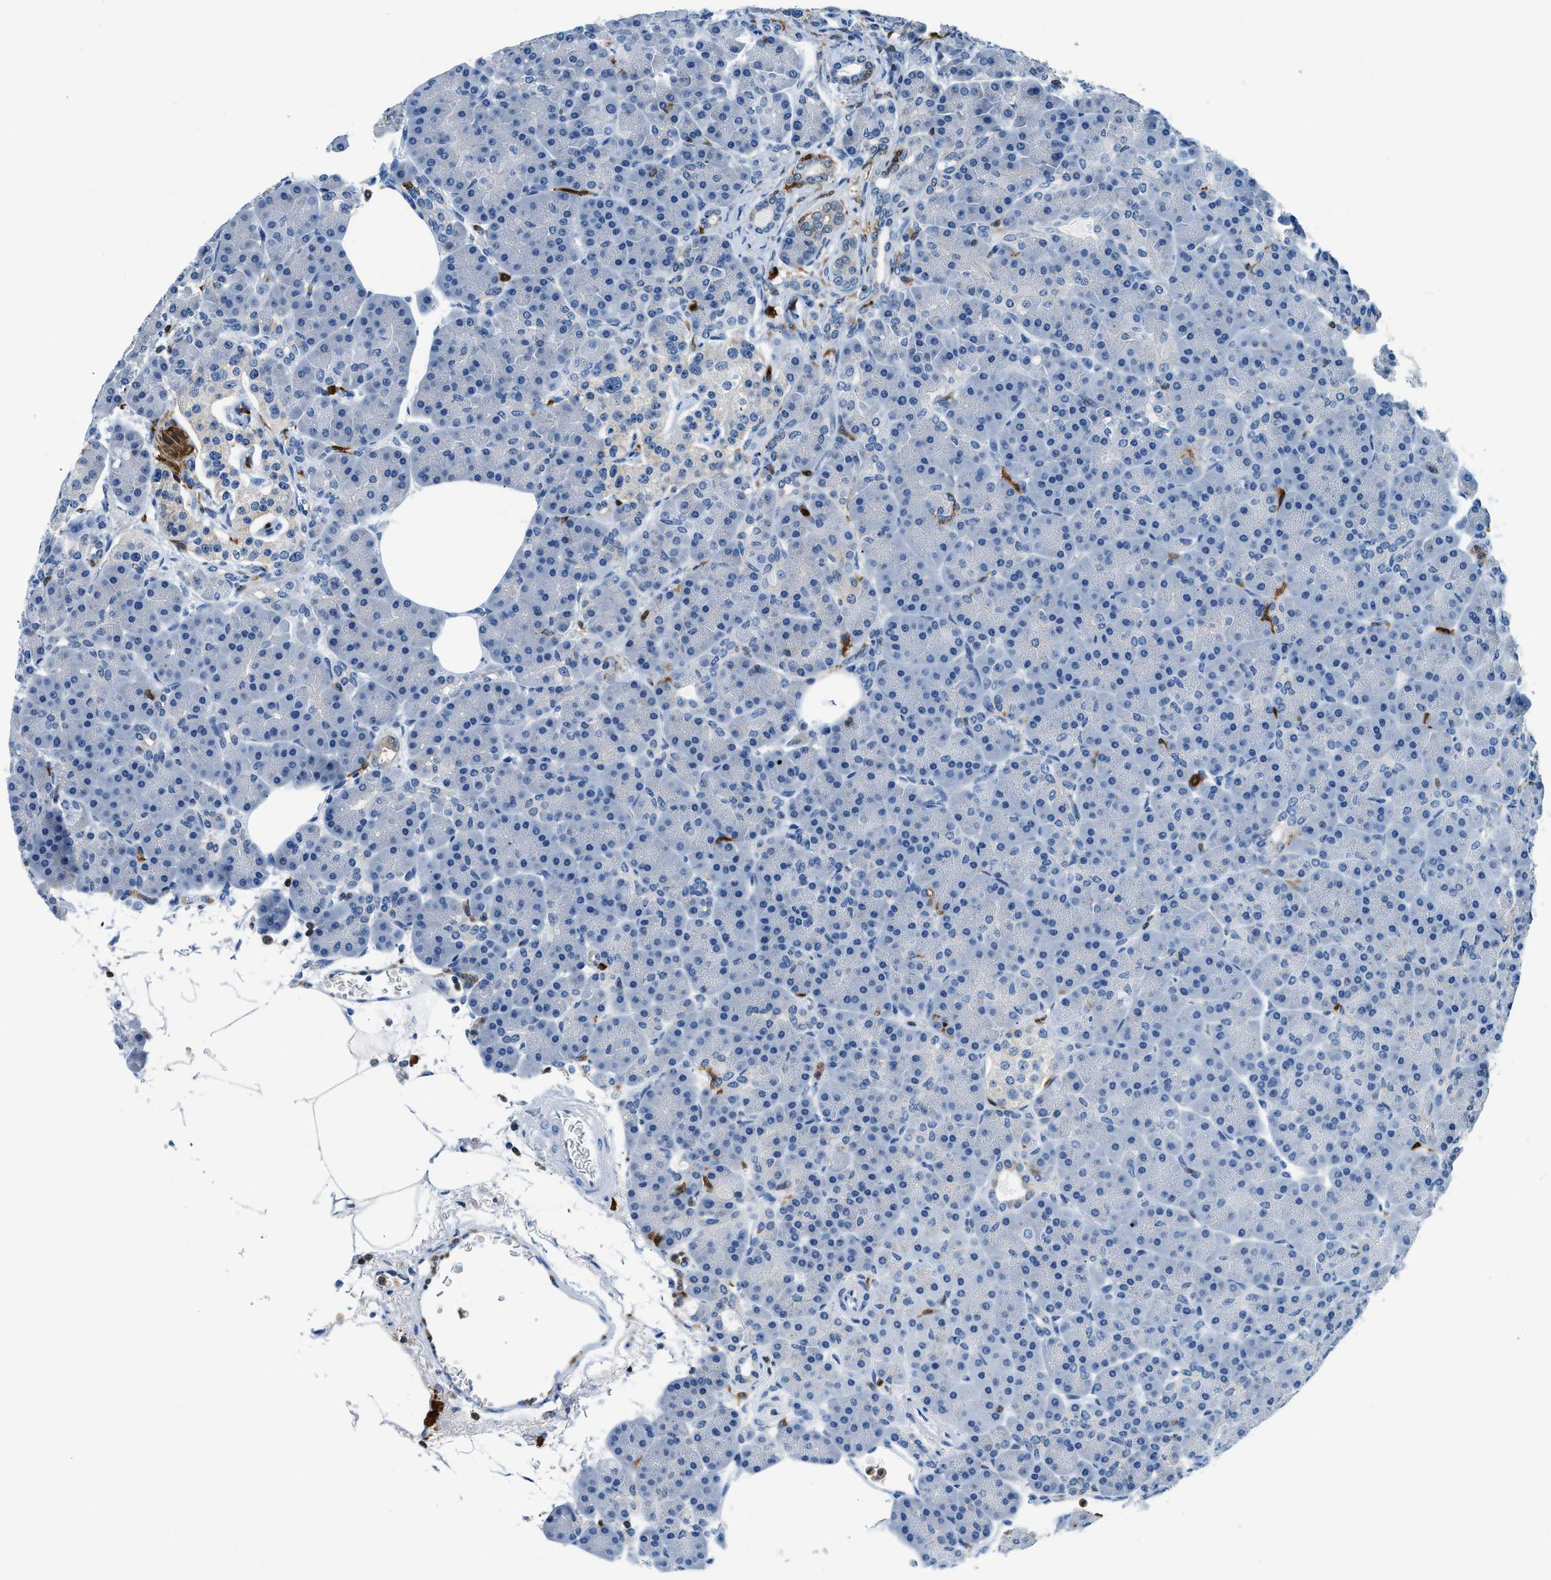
{"staining": {"intensity": "negative", "quantity": "none", "location": "none"}, "tissue": "pancreas", "cell_type": "Exocrine glandular cells", "image_type": "normal", "snomed": [{"axis": "morphology", "description": "Normal tissue, NOS"}, {"axis": "topography", "description": "Pancreas"}], "caption": "The histopathology image shows no staining of exocrine glandular cells in benign pancreas.", "gene": "CAPG", "patient": {"sex": "female", "age": 70}}